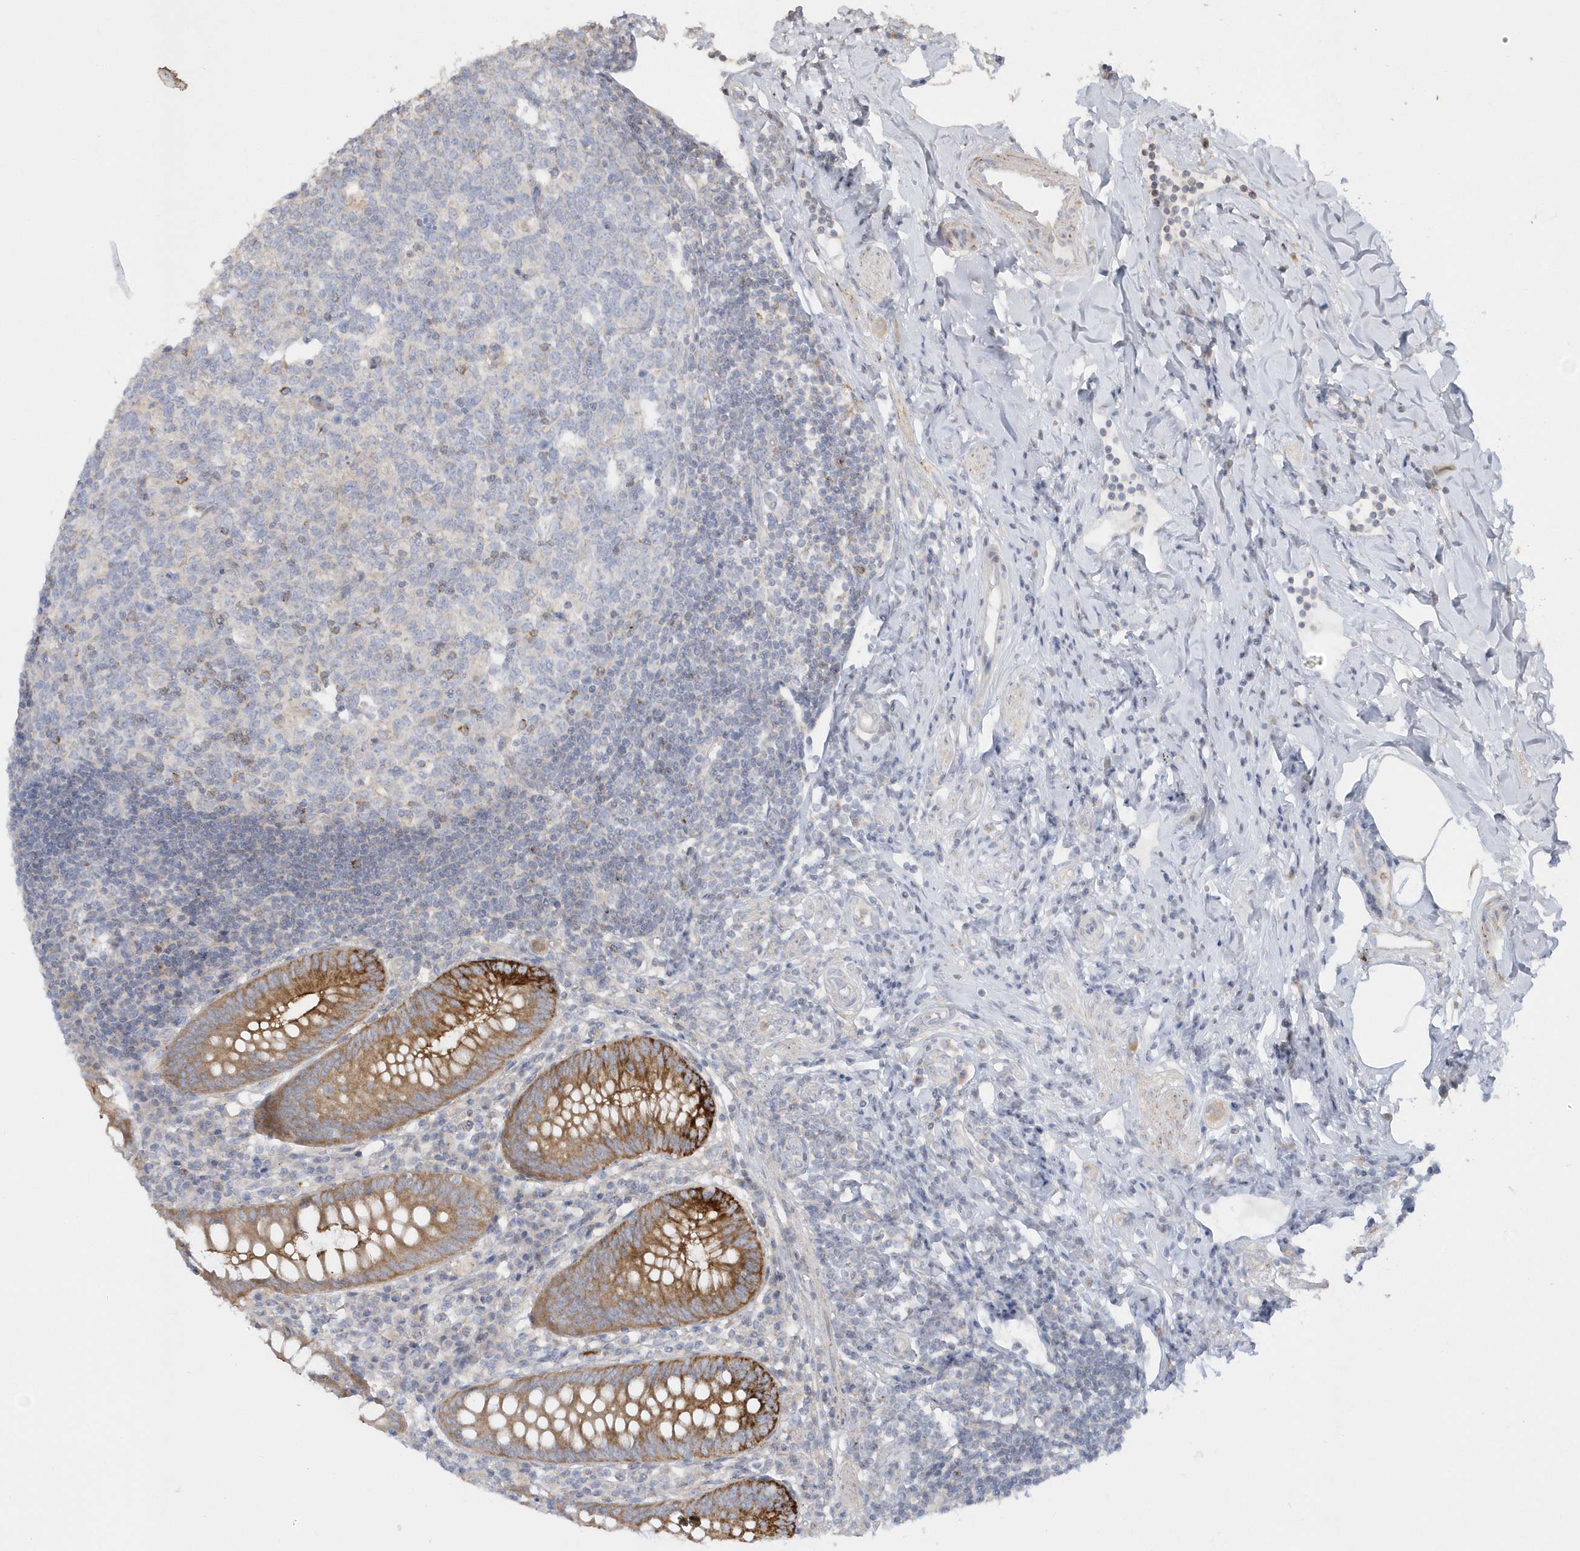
{"staining": {"intensity": "strong", "quantity": ">75%", "location": "cytoplasmic/membranous"}, "tissue": "appendix", "cell_type": "Glandular cells", "image_type": "normal", "snomed": [{"axis": "morphology", "description": "Normal tissue, NOS"}, {"axis": "topography", "description": "Appendix"}], "caption": "Glandular cells exhibit high levels of strong cytoplasmic/membranous positivity in approximately >75% of cells in unremarkable appendix.", "gene": "DNAJC18", "patient": {"sex": "female", "age": 54}}